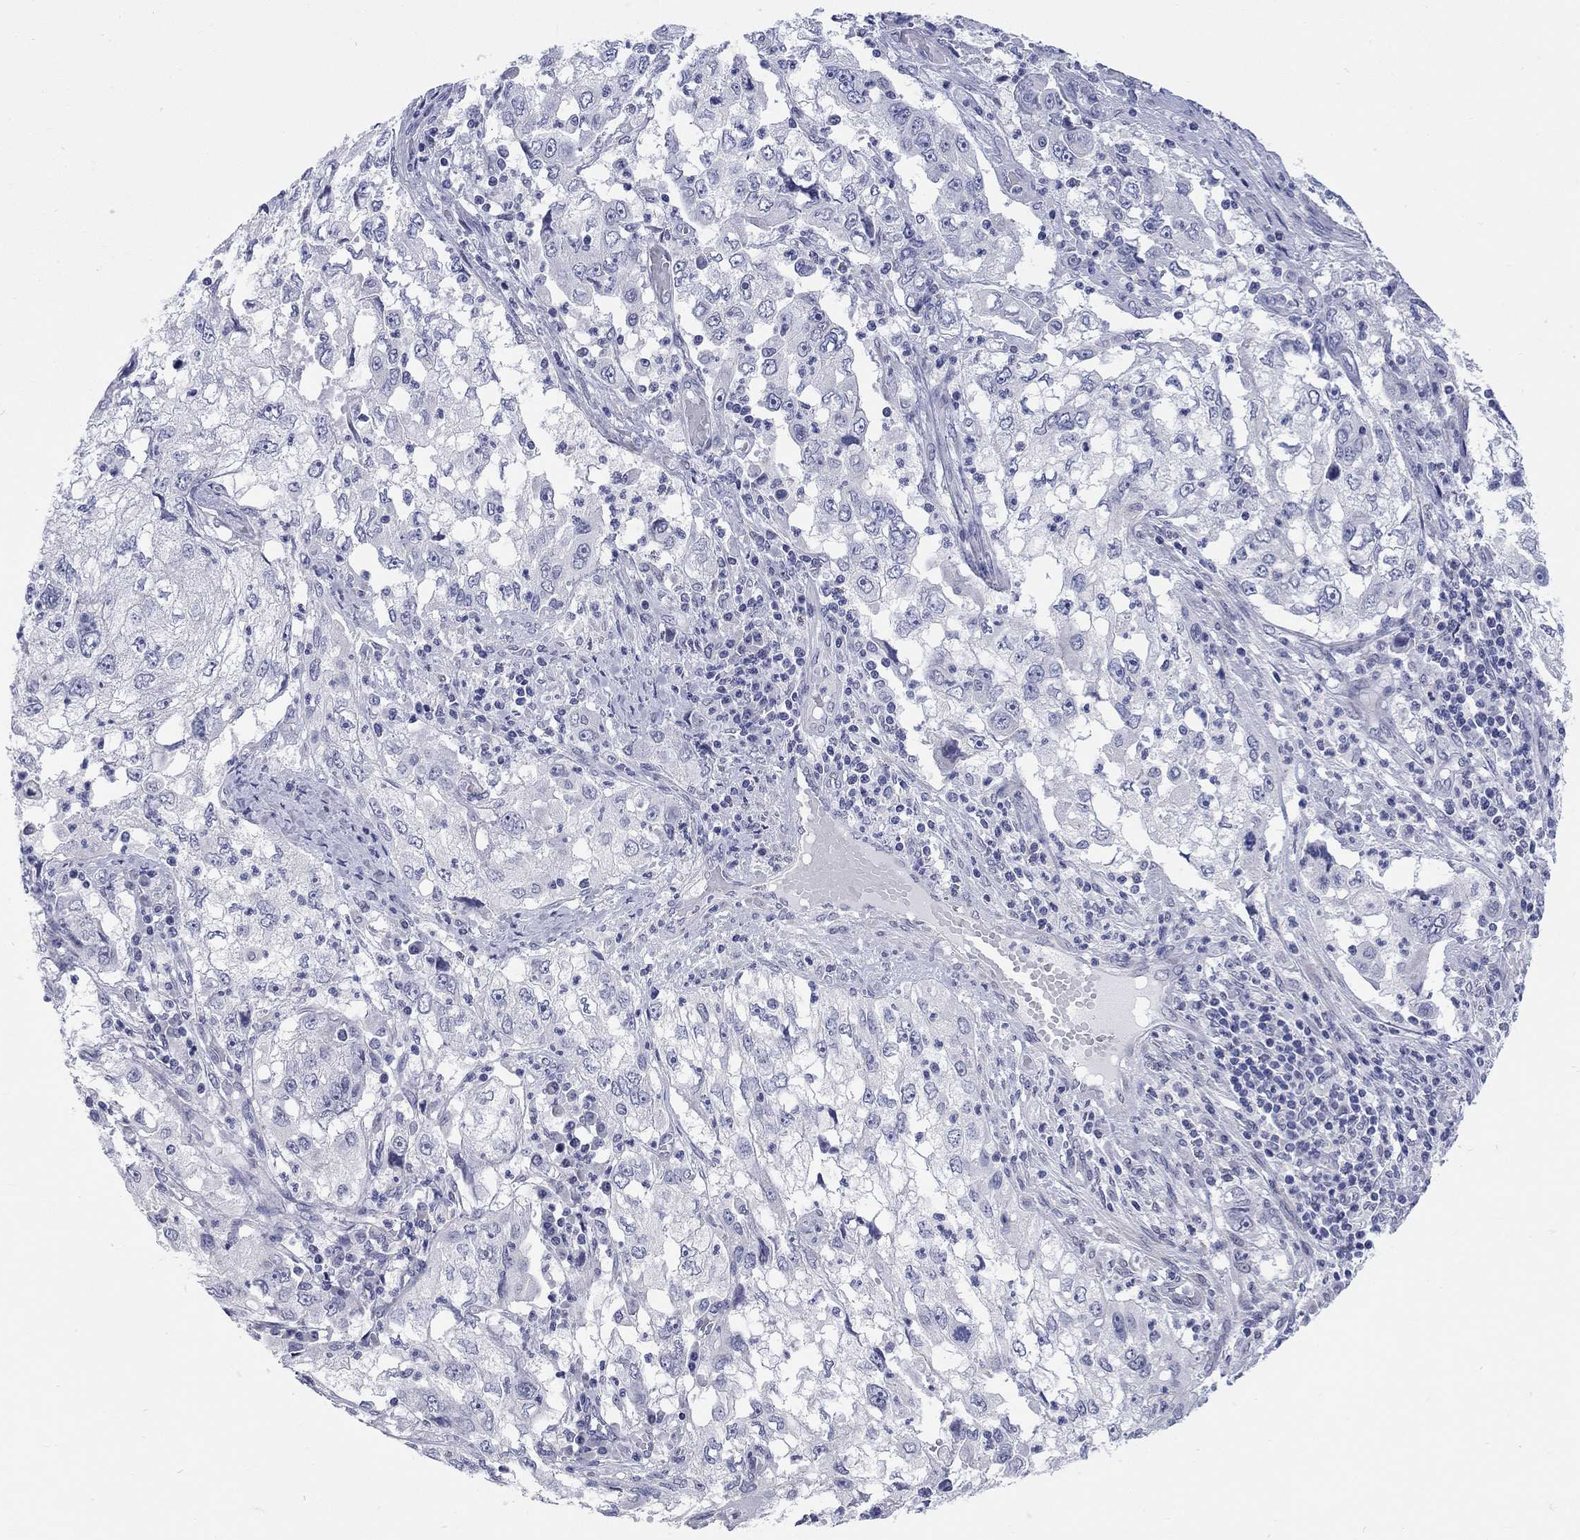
{"staining": {"intensity": "negative", "quantity": "none", "location": "none"}, "tissue": "cervical cancer", "cell_type": "Tumor cells", "image_type": "cancer", "snomed": [{"axis": "morphology", "description": "Squamous cell carcinoma, NOS"}, {"axis": "topography", "description": "Cervix"}], "caption": "Image shows no significant protein staining in tumor cells of cervical squamous cell carcinoma.", "gene": "ECEL1", "patient": {"sex": "female", "age": 36}}